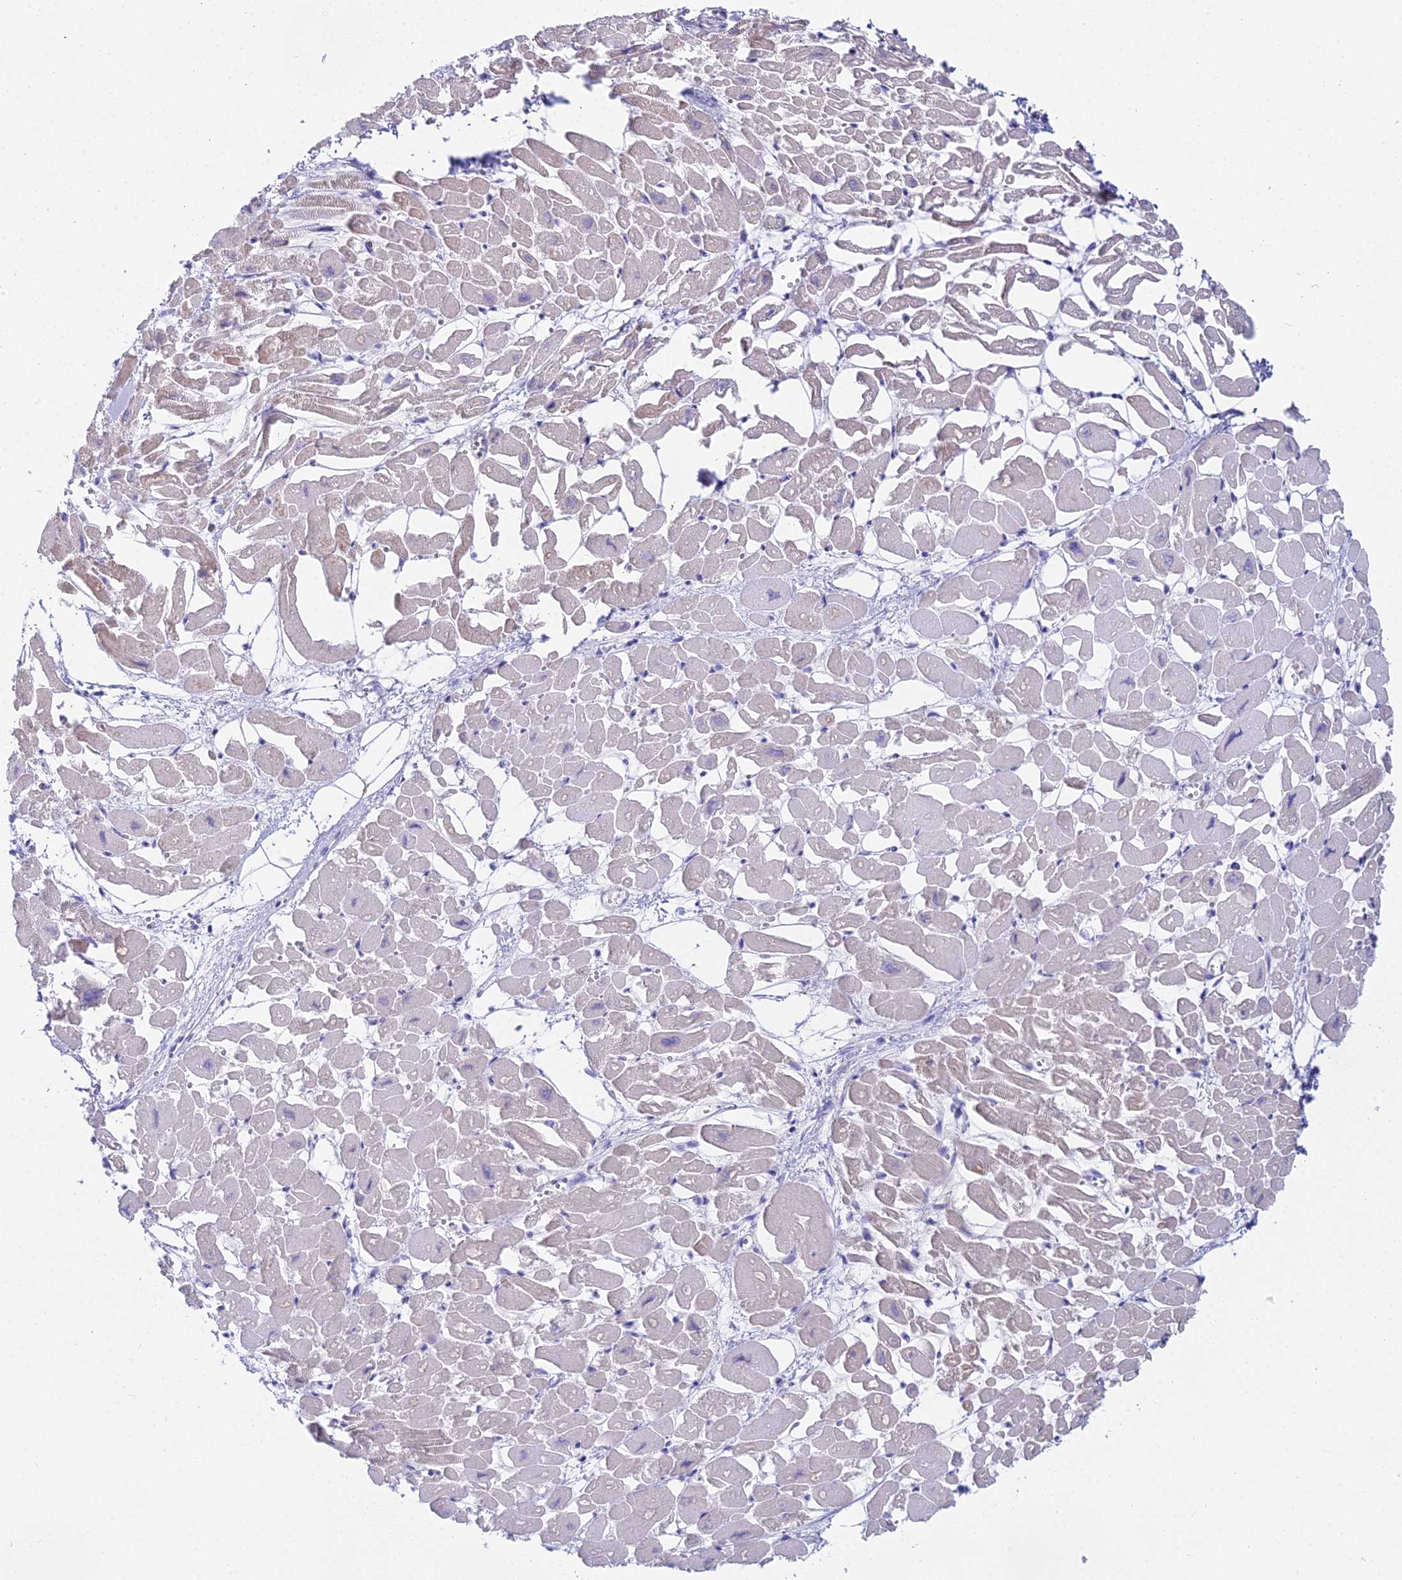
{"staining": {"intensity": "moderate", "quantity": "25%-75%", "location": "cytoplasmic/membranous"}, "tissue": "heart muscle", "cell_type": "Cardiomyocytes", "image_type": "normal", "snomed": [{"axis": "morphology", "description": "Normal tissue, NOS"}, {"axis": "topography", "description": "Heart"}], "caption": "Immunohistochemistry (DAB (3,3'-diaminobenzidine)) staining of unremarkable heart muscle exhibits moderate cytoplasmic/membranous protein positivity in approximately 25%-75% of cardiomyocytes.", "gene": "CGB1", "patient": {"sex": "male", "age": 54}}